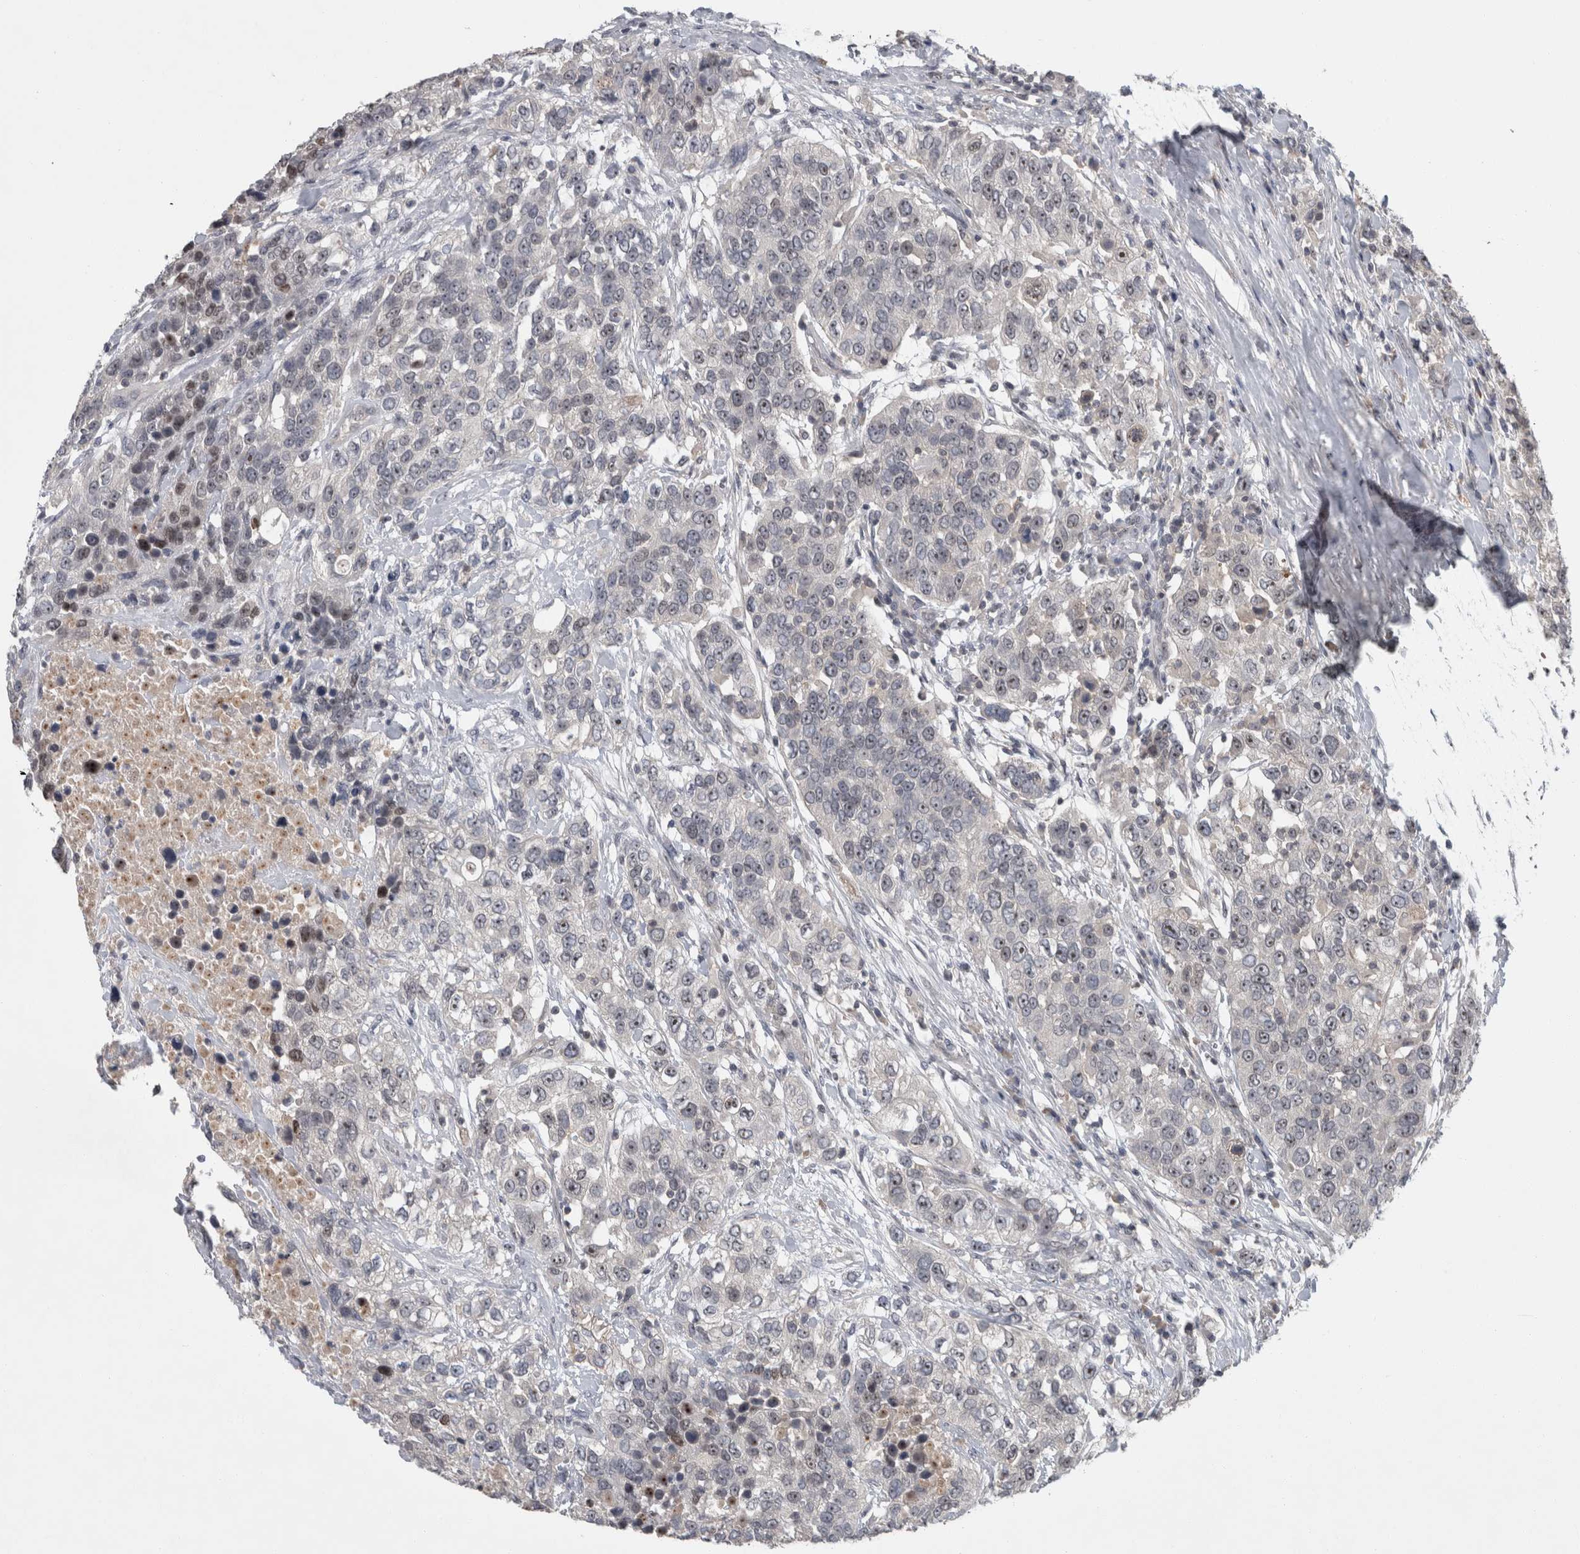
{"staining": {"intensity": "negative", "quantity": "none", "location": "none"}, "tissue": "urothelial cancer", "cell_type": "Tumor cells", "image_type": "cancer", "snomed": [{"axis": "morphology", "description": "Urothelial carcinoma, High grade"}, {"axis": "topography", "description": "Urinary bladder"}], "caption": "High power microscopy photomicrograph of an IHC image of high-grade urothelial carcinoma, revealing no significant positivity in tumor cells. The staining was performed using DAB (3,3'-diaminobenzidine) to visualize the protein expression in brown, while the nuclei were stained in blue with hematoxylin (Magnification: 20x).", "gene": "RBM28", "patient": {"sex": "female", "age": 80}}